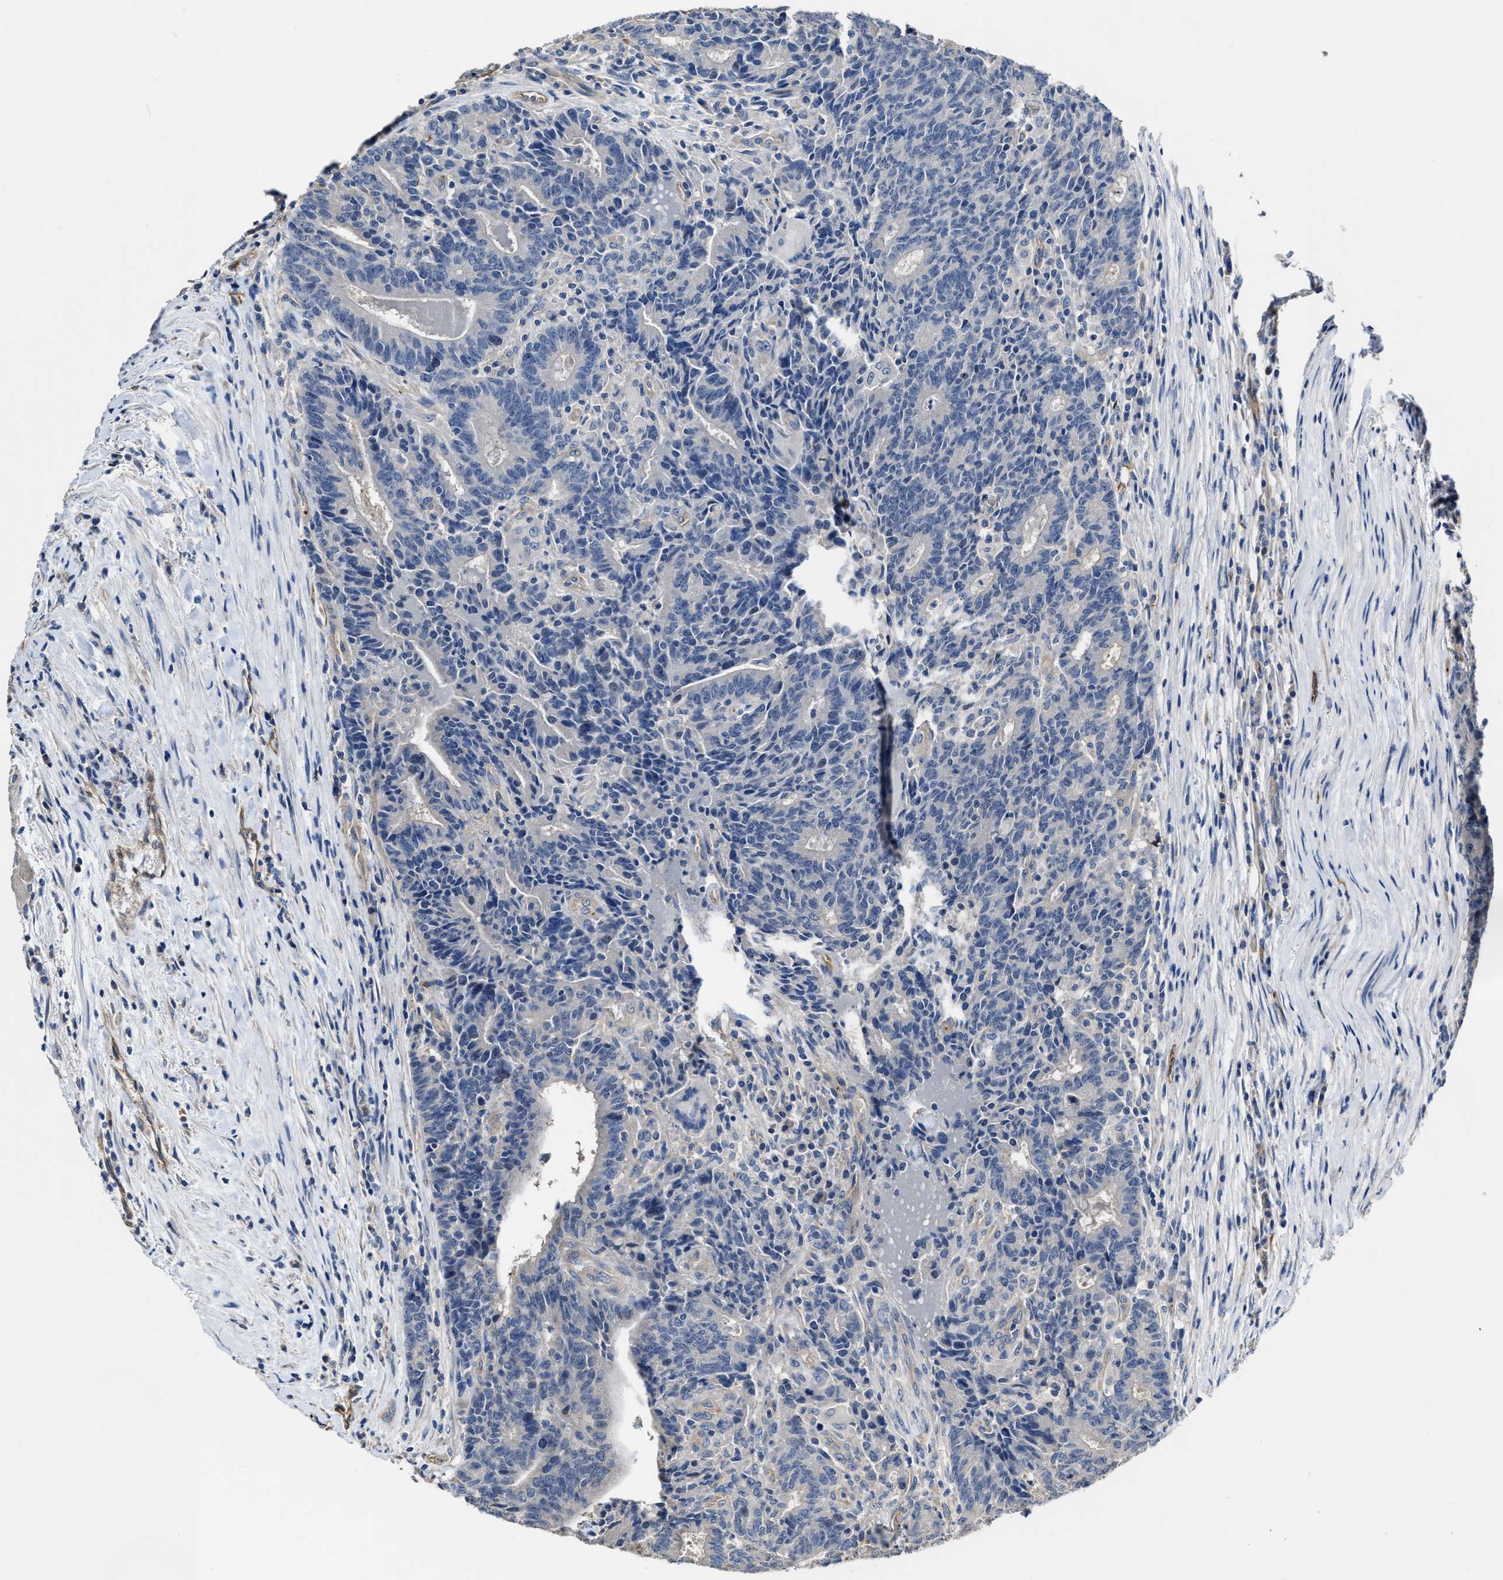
{"staining": {"intensity": "negative", "quantity": "none", "location": "none"}, "tissue": "colorectal cancer", "cell_type": "Tumor cells", "image_type": "cancer", "snomed": [{"axis": "morphology", "description": "Normal tissue, NOS"}, {"axis": "morphology", "description": "Adenocarcinoma, NOS"}, {"axis": "topography", "description": "Colon"}], "caption": "IHC micrograph of neoplastic tissue: colorectal adenocarcinoma stained with DAB (3,3'-diaminobenzidine) displays no significant protein expression in tumor cells. (Stains: DAB IHC with hematoxylin counter stain, Microscopy: brightfield microscopy at high magnification).", "gene": "C22orf42", "patient": {"sex": "female", "age": 75}}